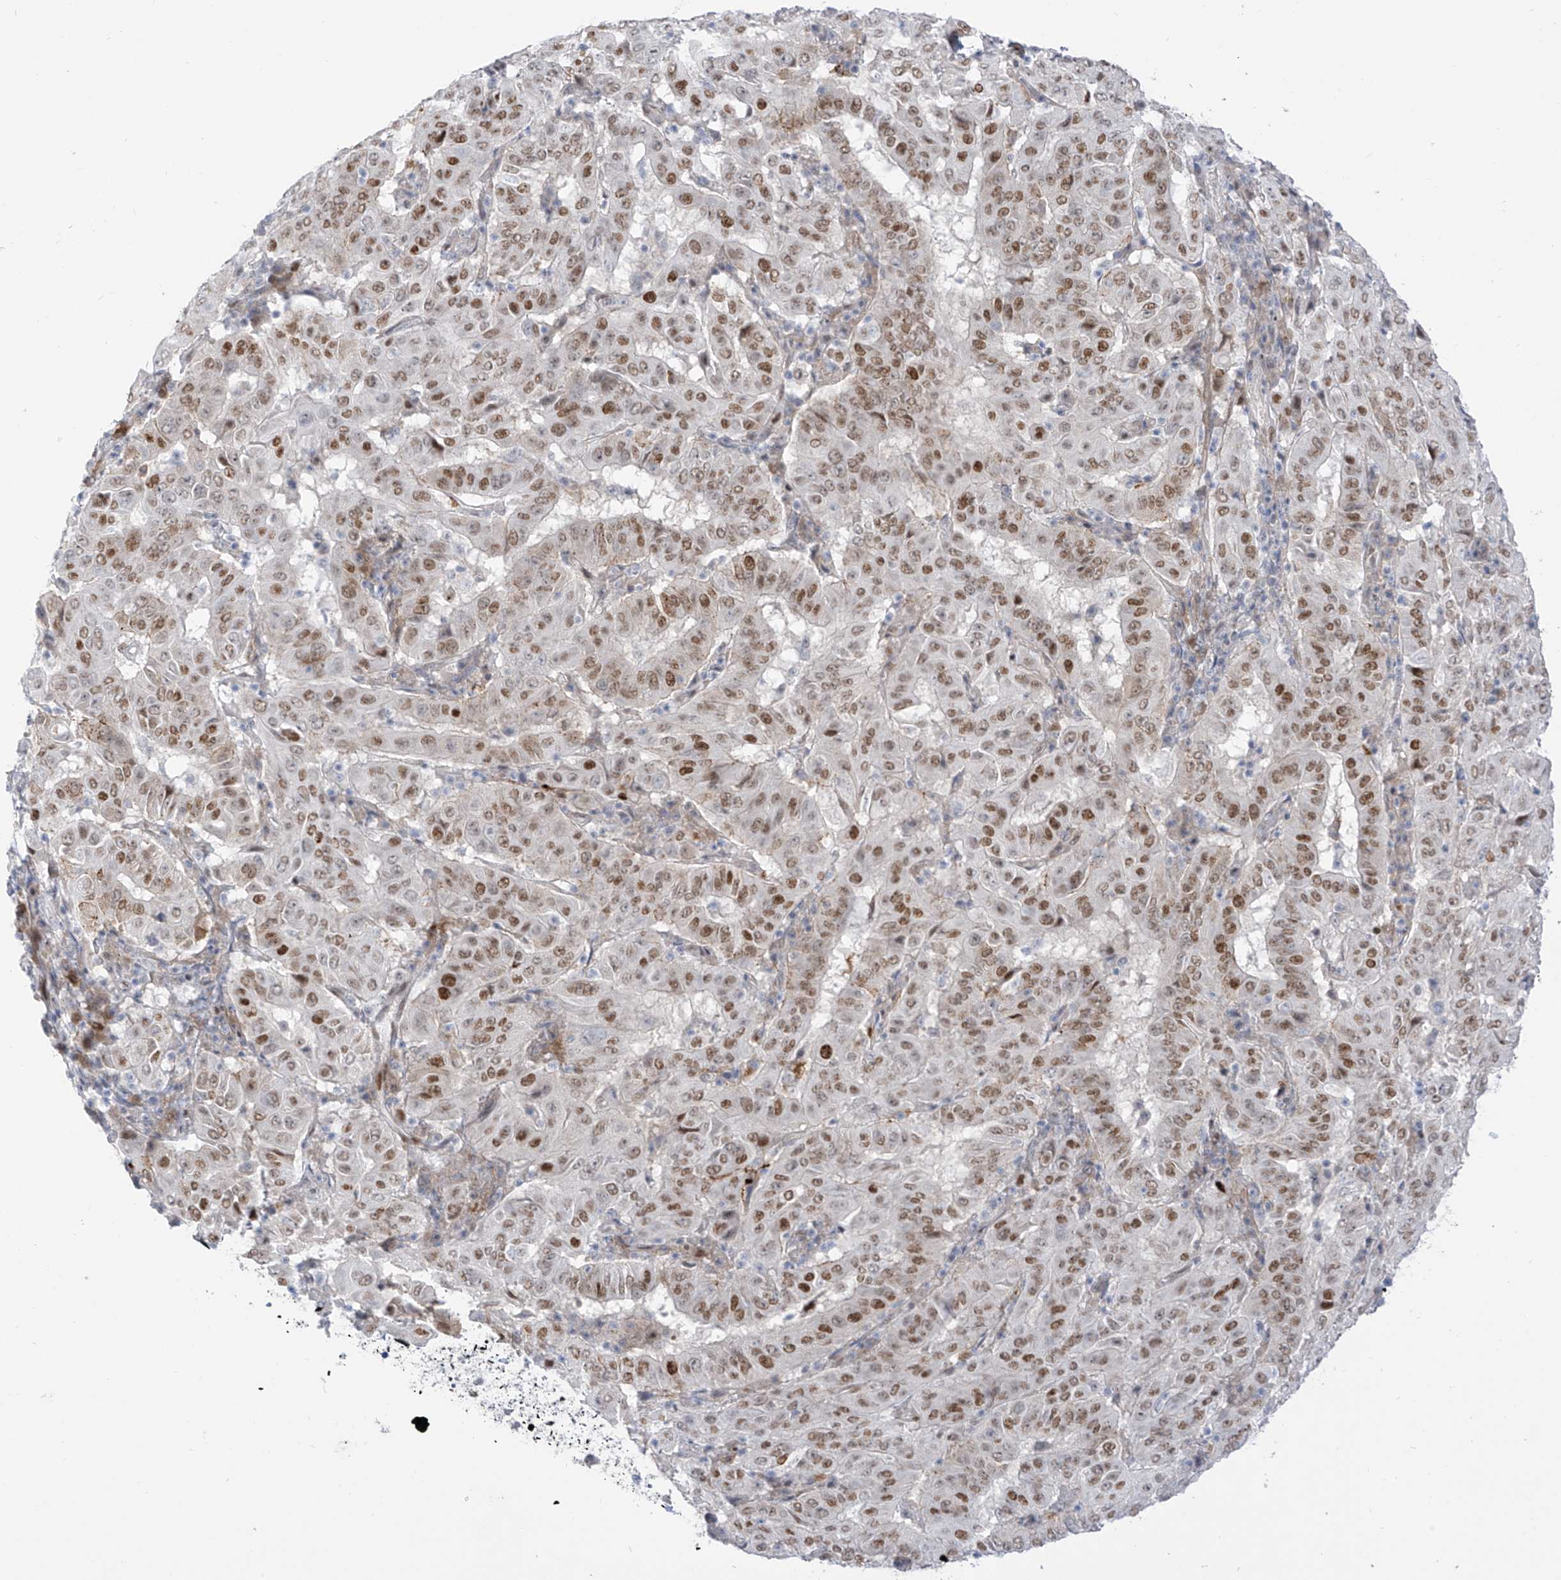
{"staining": {"intensity": "moderate", "quantity": ">75%", "location": "nuclear"}, "tissue": "pancreatic cancer", "cell_type": "Tumor cells", "image_type": "cancer", "snomed": [{"axis": "morphology", "description": "Adenocarcinoma, NOS"}, {"axis": "topography", "description": "Pancreas"}], "caption": "A medium amount of moderate nuclear staining is present in about >75% of tumor cells in pancreatic cancer tissue.", "gene": "LIN9", "patient": {"sex": "male", "age": 63}}